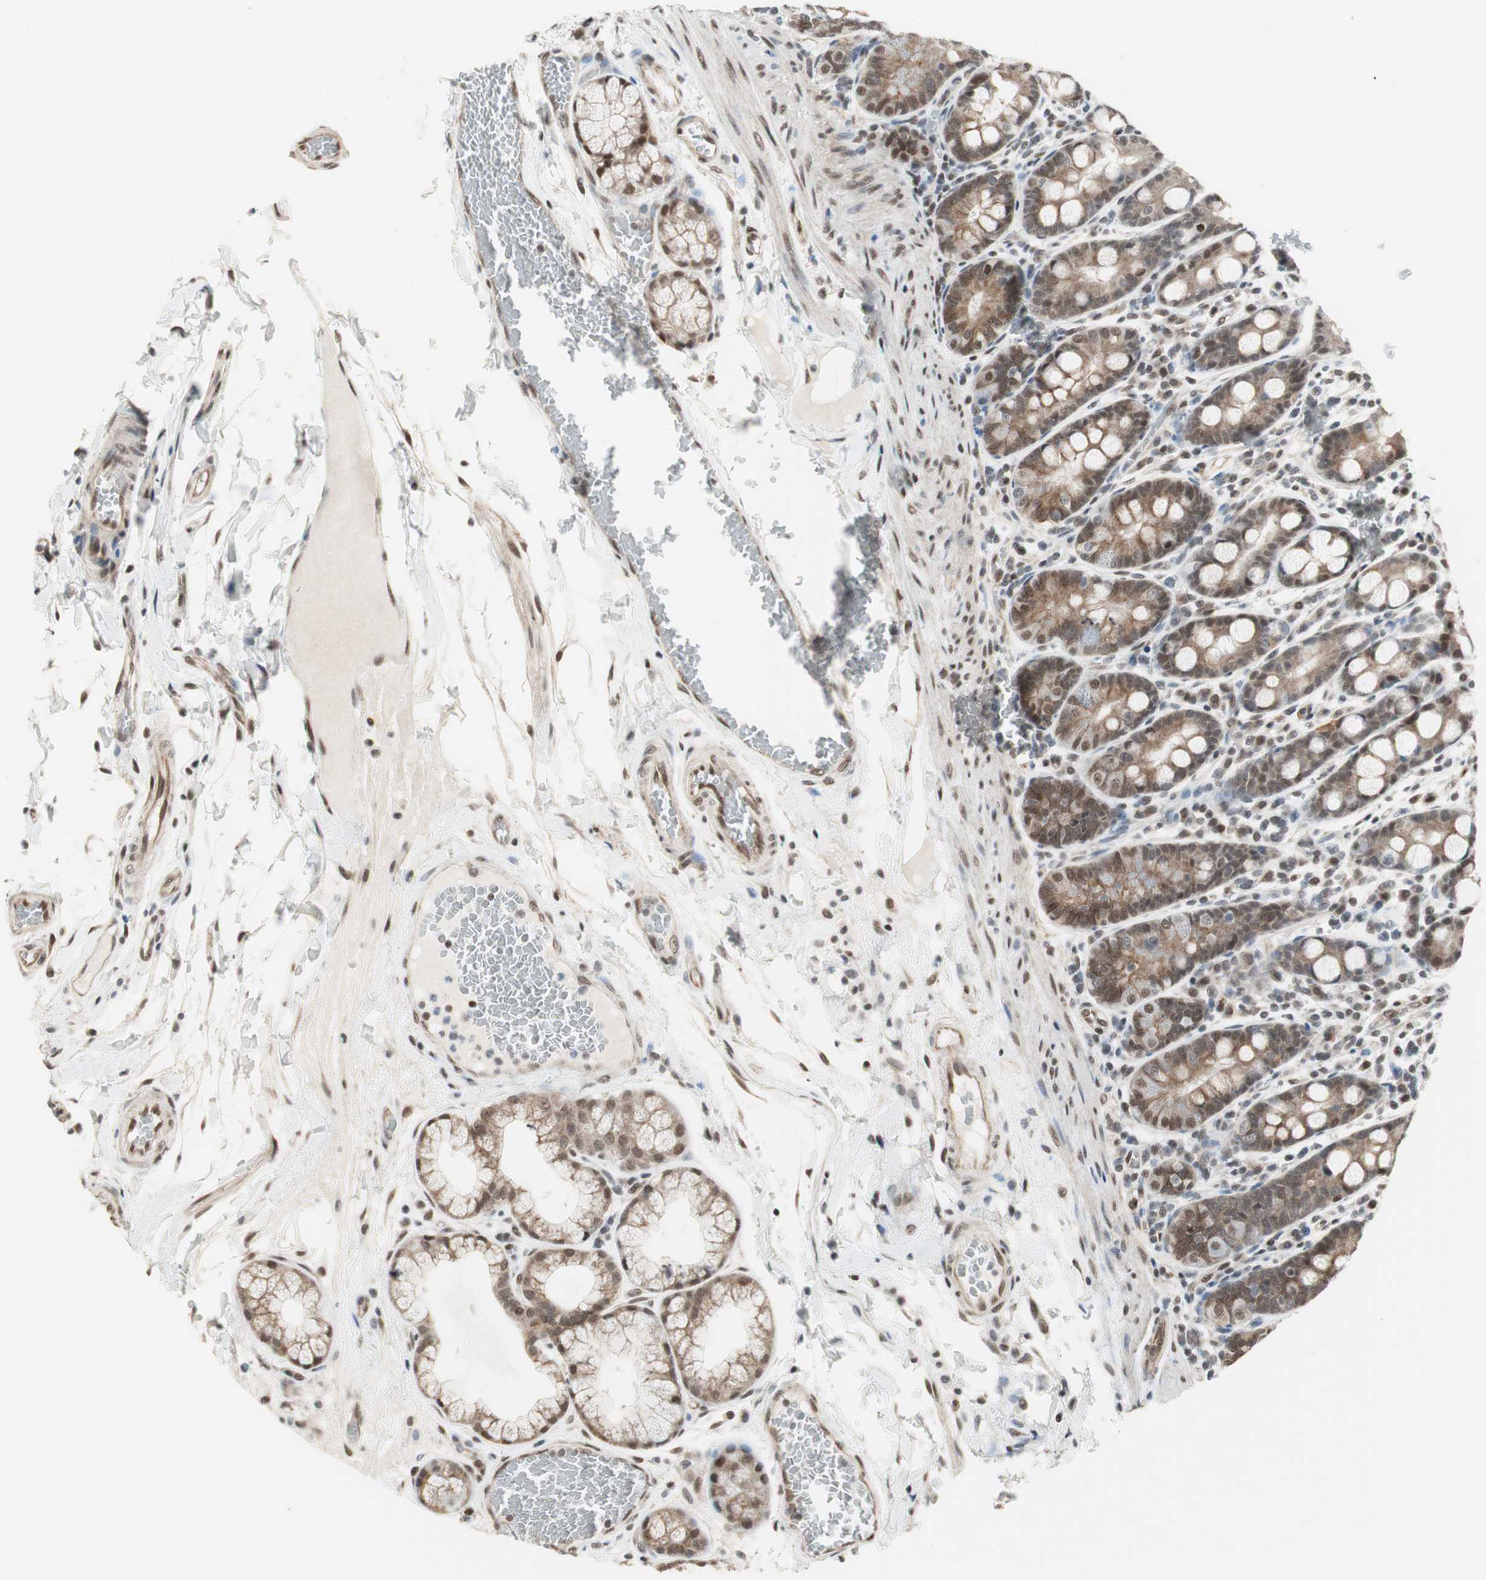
{"staining": {"intensity": "moderate", "quantity": ">75%", "location": "cytoplasmic/membranous,nuclear"}, "tissue": "duodenum", "cell_type": "Glandular cells", "image_type": "normal", "snomed": [{"axis": "morphology", "description": "Normal tissue, NOS"}, {"axis": "topography", "description": "Duodenum"}], "caption": "Duodenum stained for a protein exhibits moderate cytoplasmic/membranous,nuclear positivity in glandular cells.", "gene": "ZBTB17", "patient": {"sex": "male", "age": 50}}